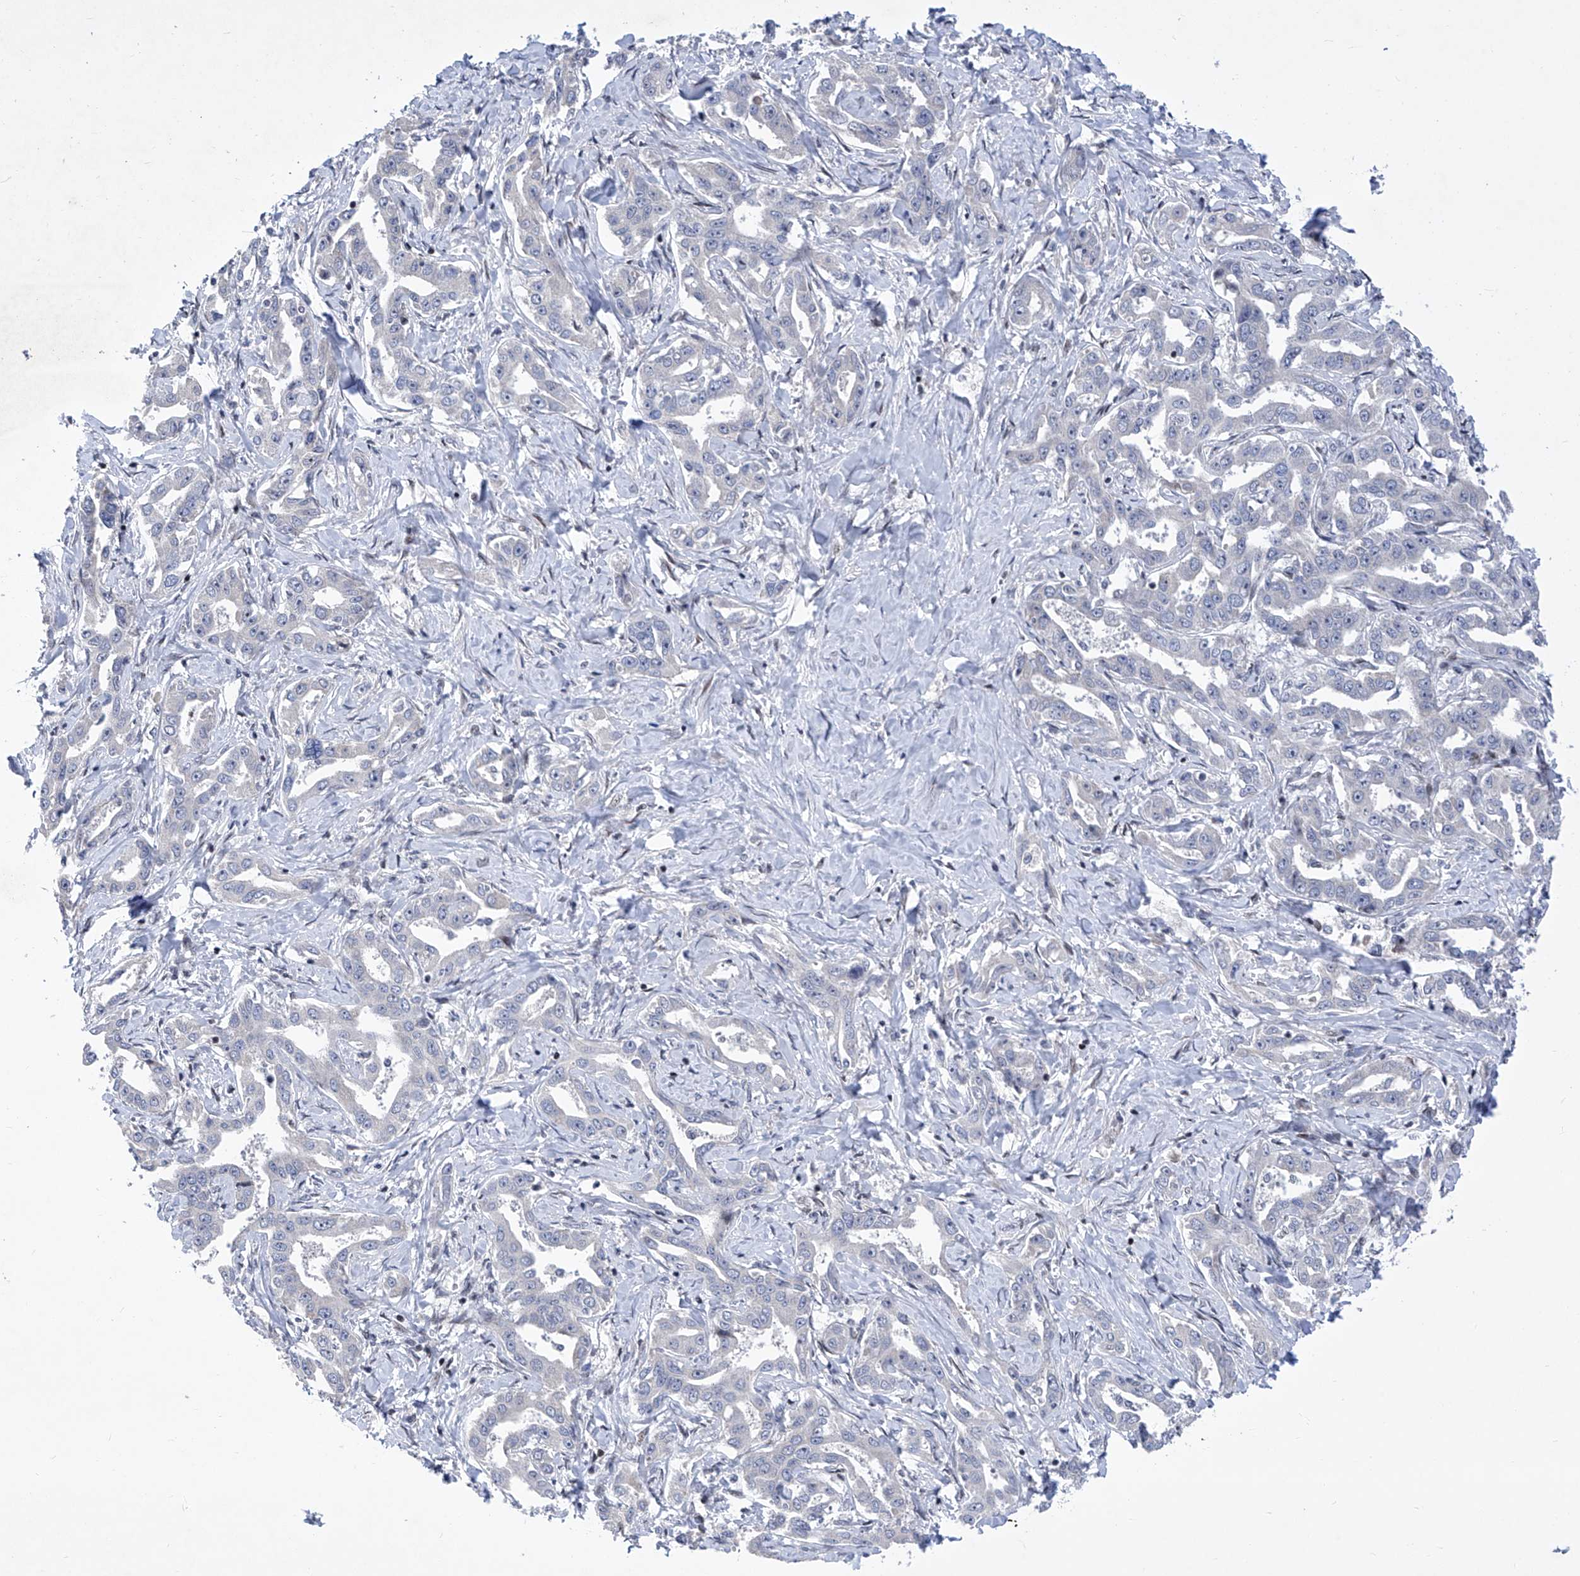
{"staining": {"intensity": "negative", "quantity": "none", "location": "none"}, "tissue": "liver cancer", "cell_type": "Tumor cells", "image_type": "cancer", "snomed": [{"axis": "morphology", "description": "Cholangiocarcinoma"}, {"axis": "topography", "description": "Liver"}], "caption": "Tumor cells are negative for brown protein staining in cholangiocarcinoma (liver).", "gene": "NUFIP1", "patient": {"sex": "male", "age": 59}}